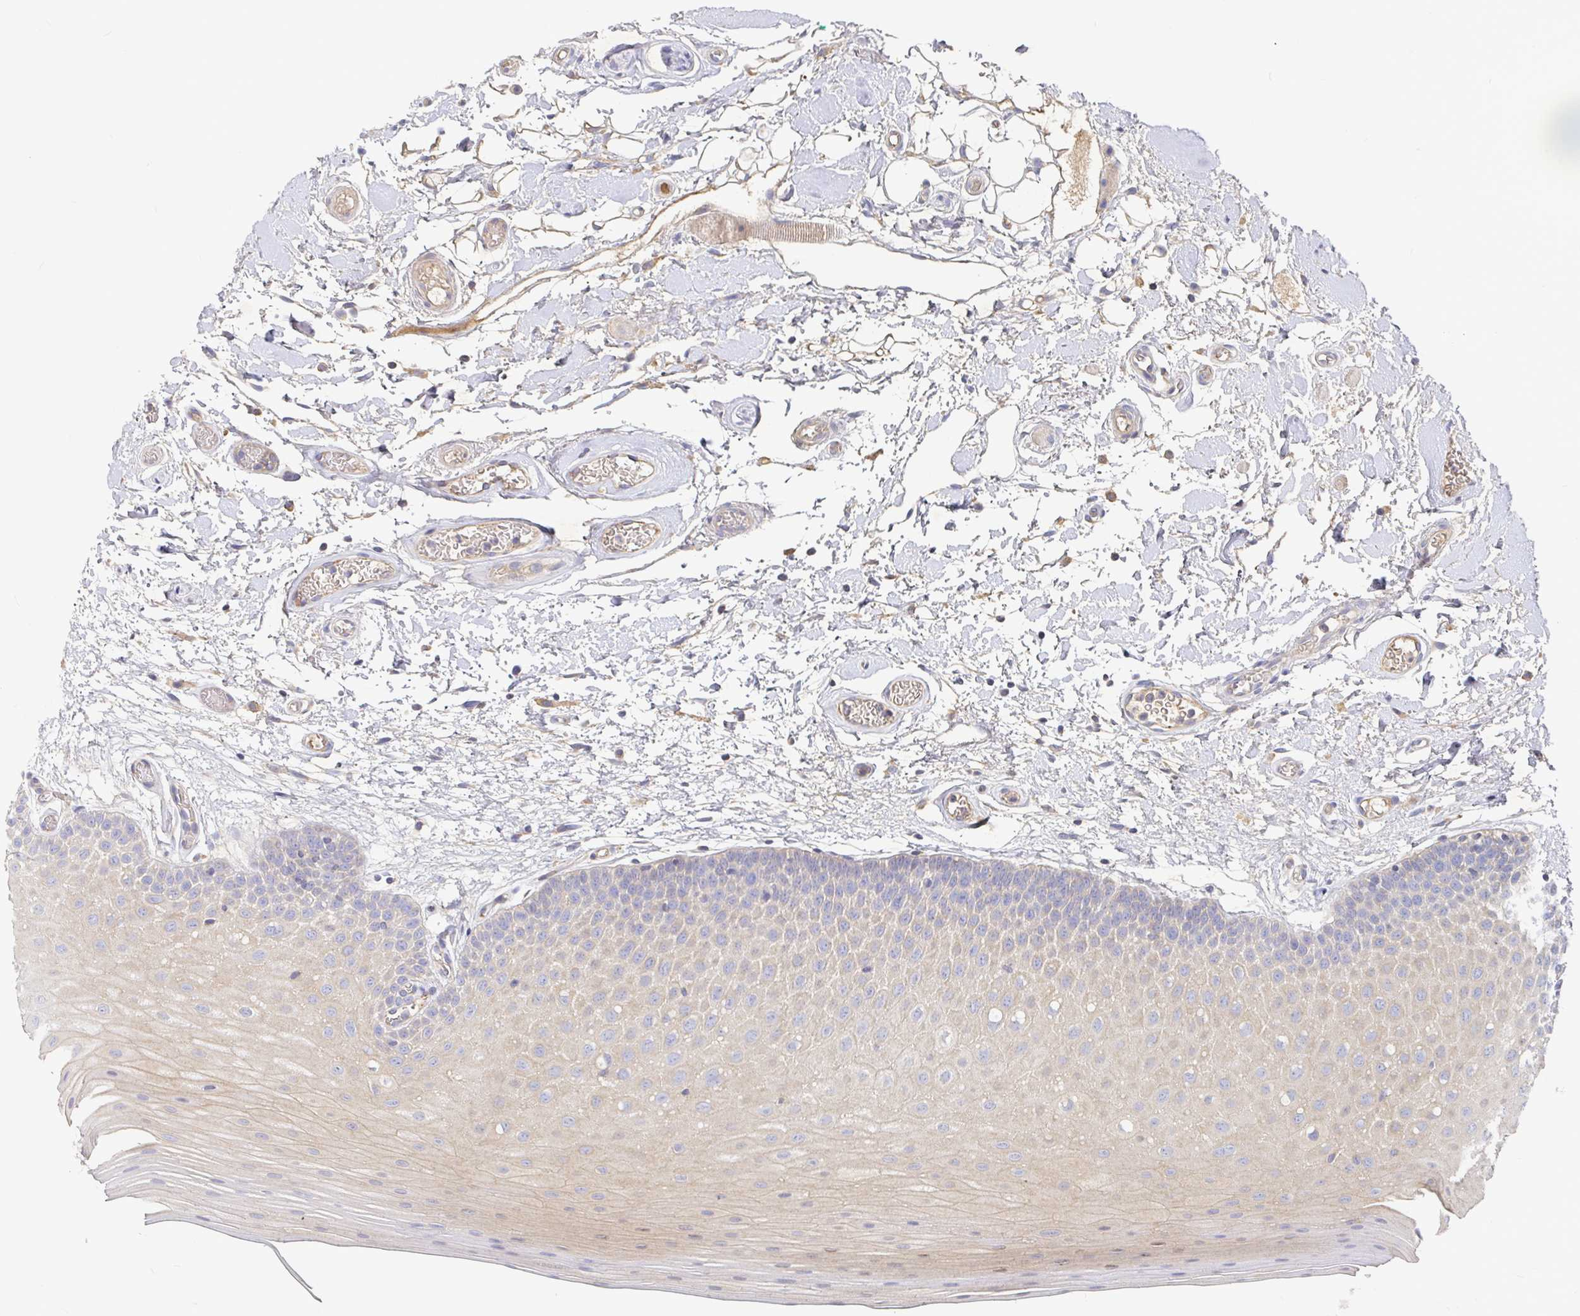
{"staining": {"intensity": "weak", "quantity": "25%-75%", "location": "cytoplasmic/membranous"}, "tissue": "oral mucosa", "cell_type": "Squamous epithelial cells", "image_type": "normal", "snomed": [{"axis": "morphology", "description": "Normal tissue, NOS"}, {"axis": "morphology", "description": "Squamous cell carcinoma, NOS"}, {"axis": "topography", "description": "Oral tissue"}, {"axis": "topography", "description": "Tounge, NOS"}, {"axis": "topography", "description": "Head-Neck"}], "caption": "A low amount of weak cytoplasmic/membranous expression is seen in about 25%-75% of squamous epithelial cells in benign oral mucosa. Using DAB (3,3'-diaminobenzidine) (brown) and hematoxylin (blue) stains, captured at high magnification using brightfield microscopy.", "gene": "IRAK2", "patient": {"sex": "male", "age": 62}}